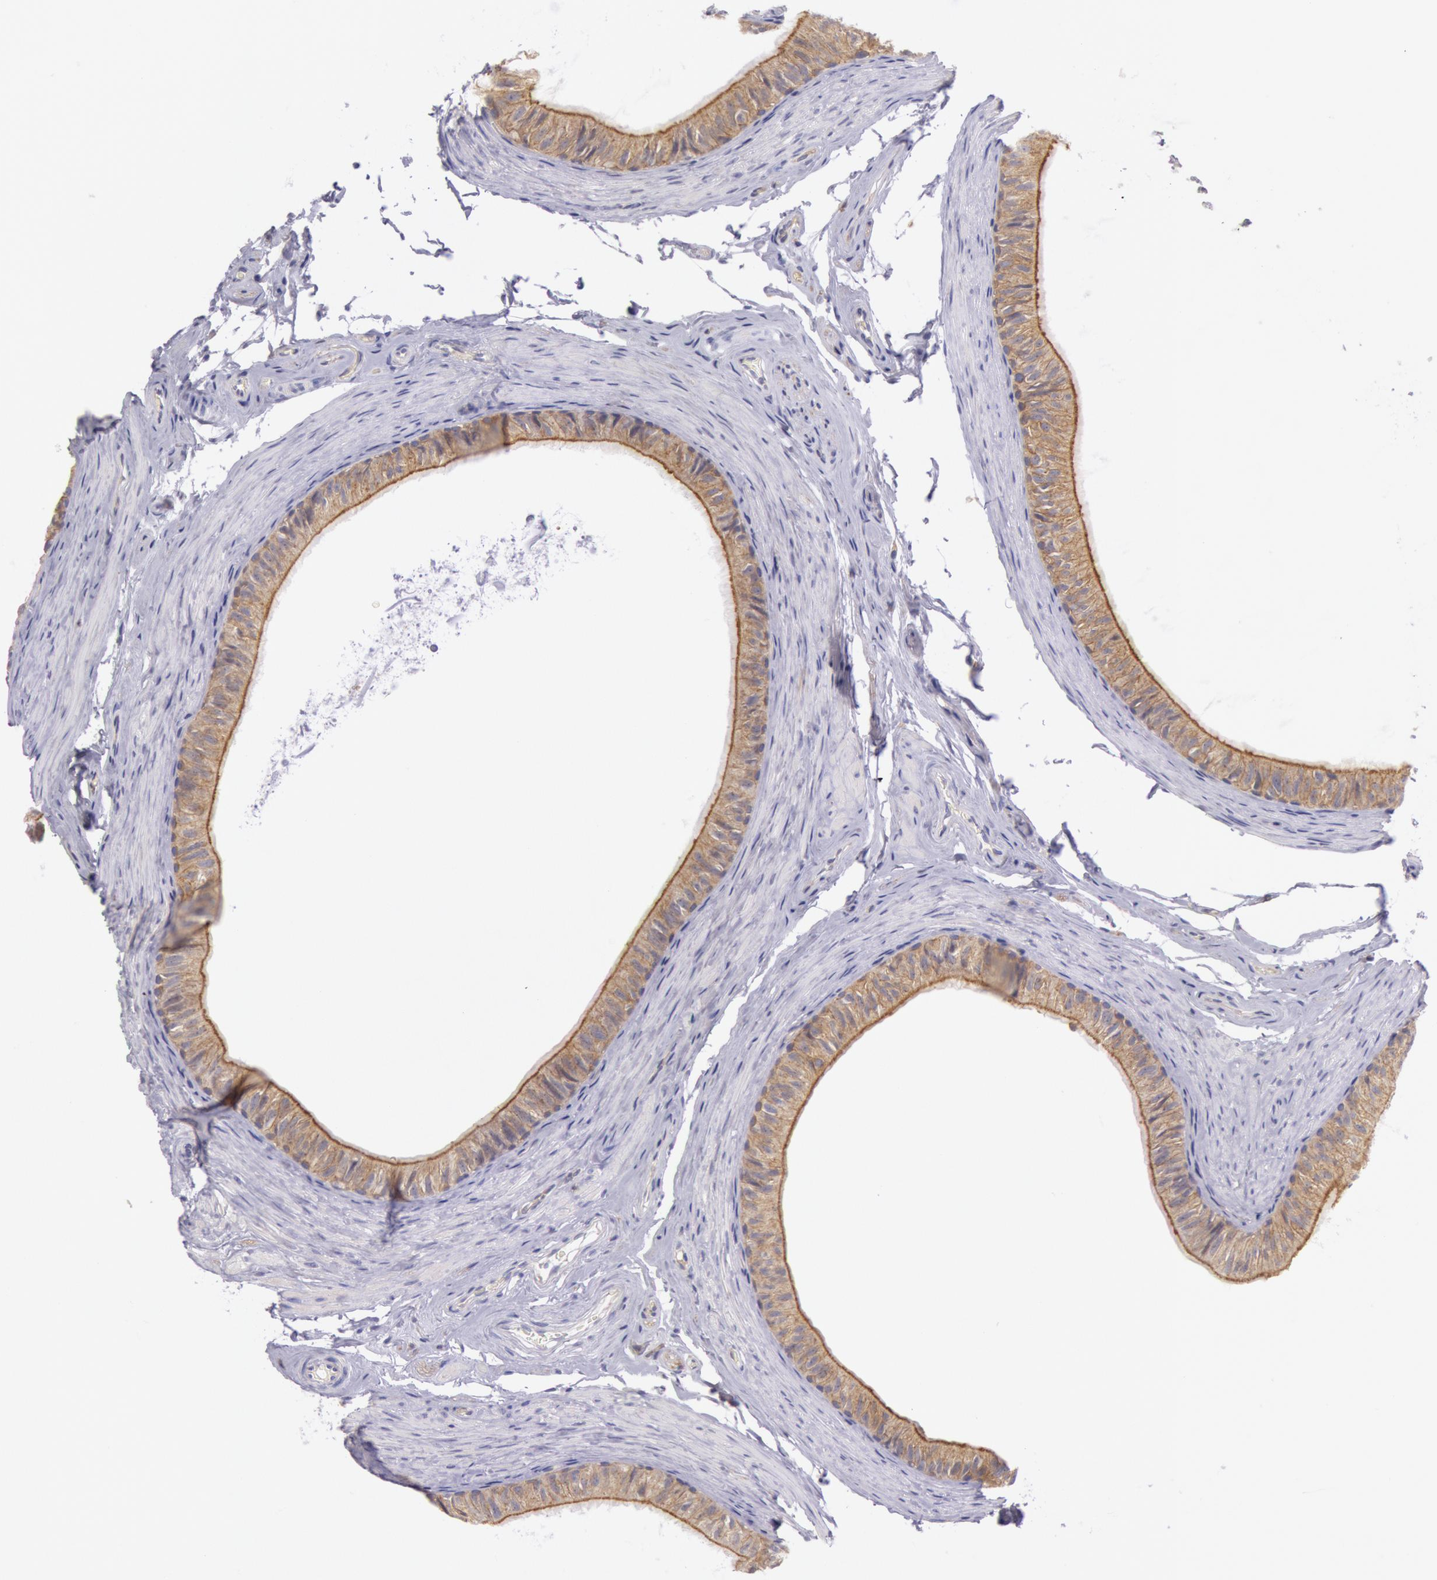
{"staining": {"intensity": "weak", "quantity": ">75%", "location": "cytoplasmic/membranous"}, "tissue": "epididymis", "cell_type": "Glandular cells", "image_type": "normal", "snomed": [{"axis": "morphology", "description": "Normal tissue, NOS"}, {"axis": "topography", "description": "Testis"}, {"axis": "topography", "description": "Epididymis"}], "caption": "The image shows a brown stain indicating the presence of a protein in the cytoplasmic/membranous of glandular cells in epididymis.", "gene": "MYO5A", "patient": {"sex": "male", "age": 36}}